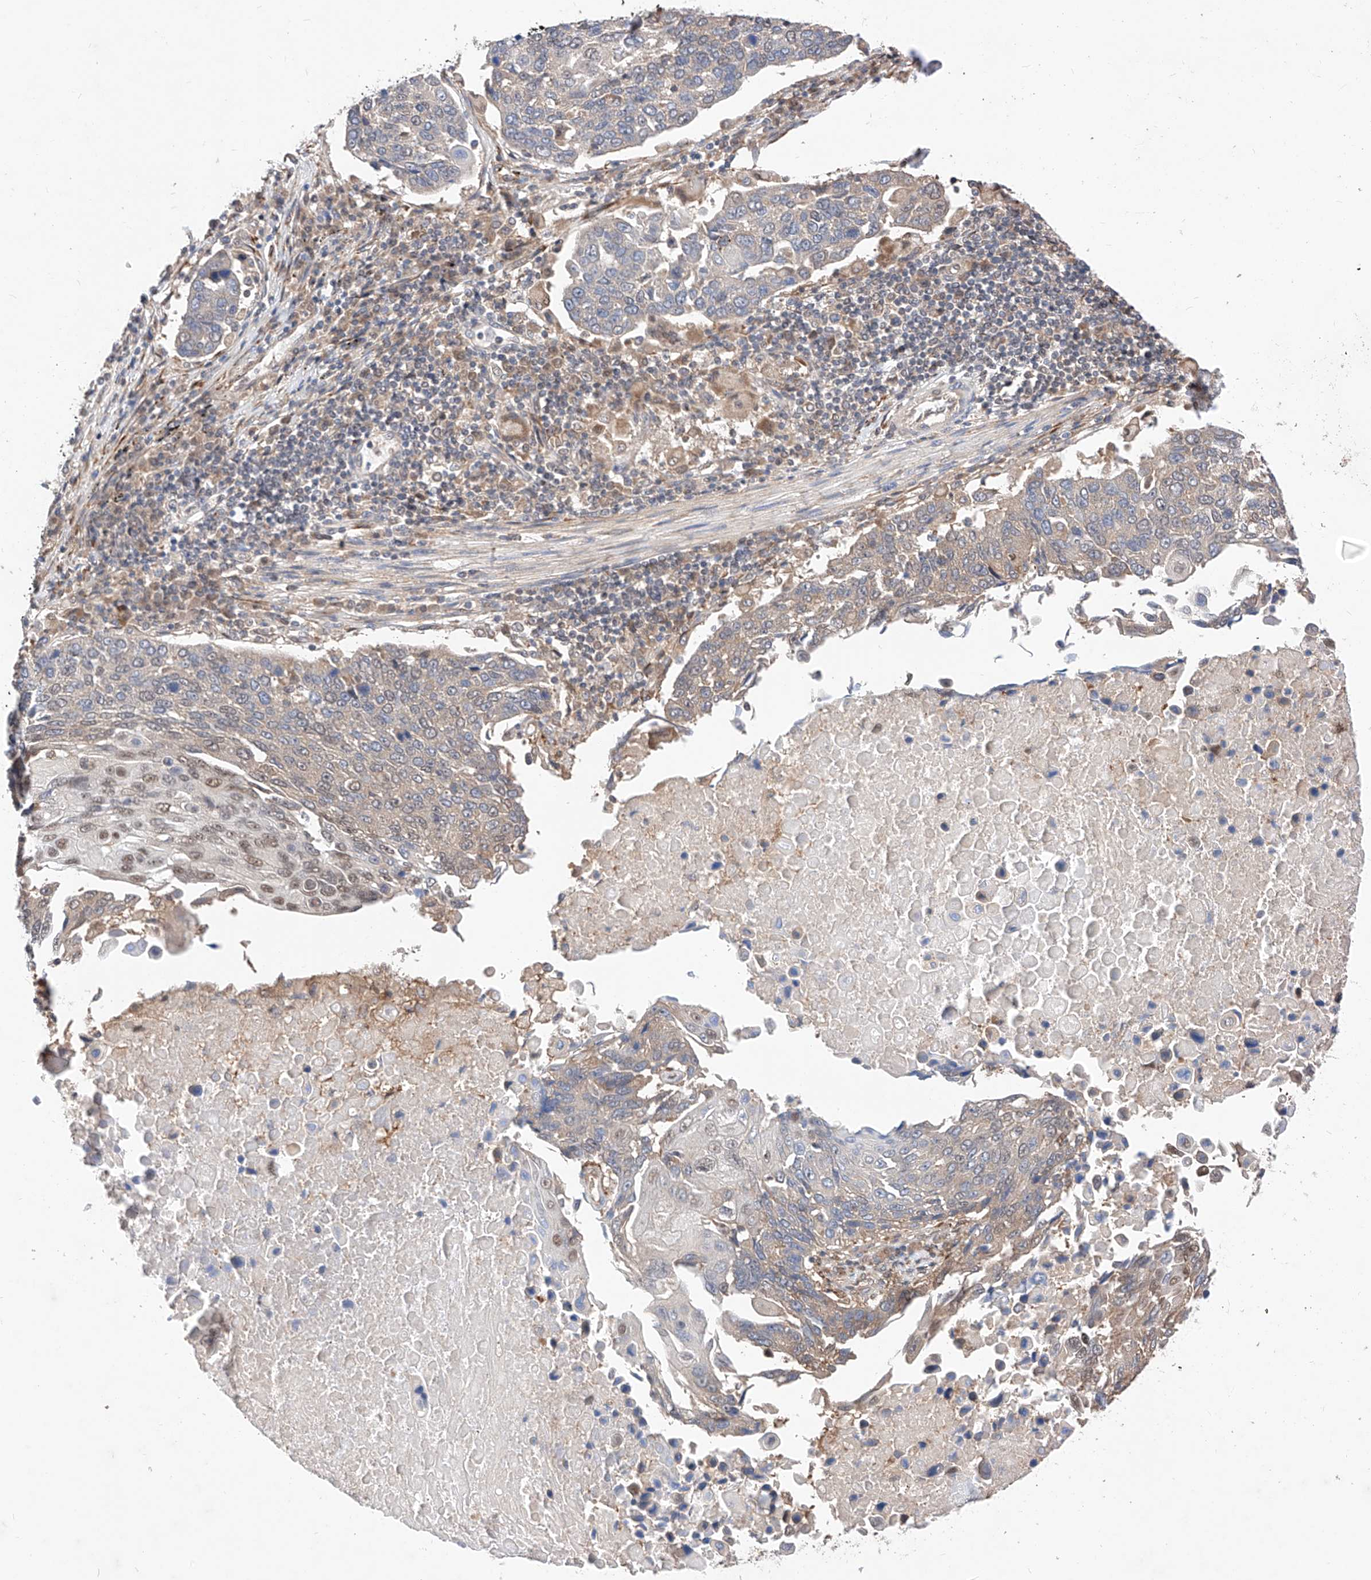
{"staining": {"intensity": "weak", "quantity": "<25%", "location": "nuclear"}, "tissue": "lung cancer", "cell_type": "Tumor cells", "image_type": "cancer", "snomed": [{"axis": "morphology", "description": "Squamous cell carcinoma, NOS"}, {"axis": "topography", "description": "Lung"}], "caption": "Lung squamous cell carcinoma stained for a protein using immunohistochemistry demonstrates no staining tumor cells.", "gene": "ZSCAN4", "patient": {"sex": "male", "age": 66}}